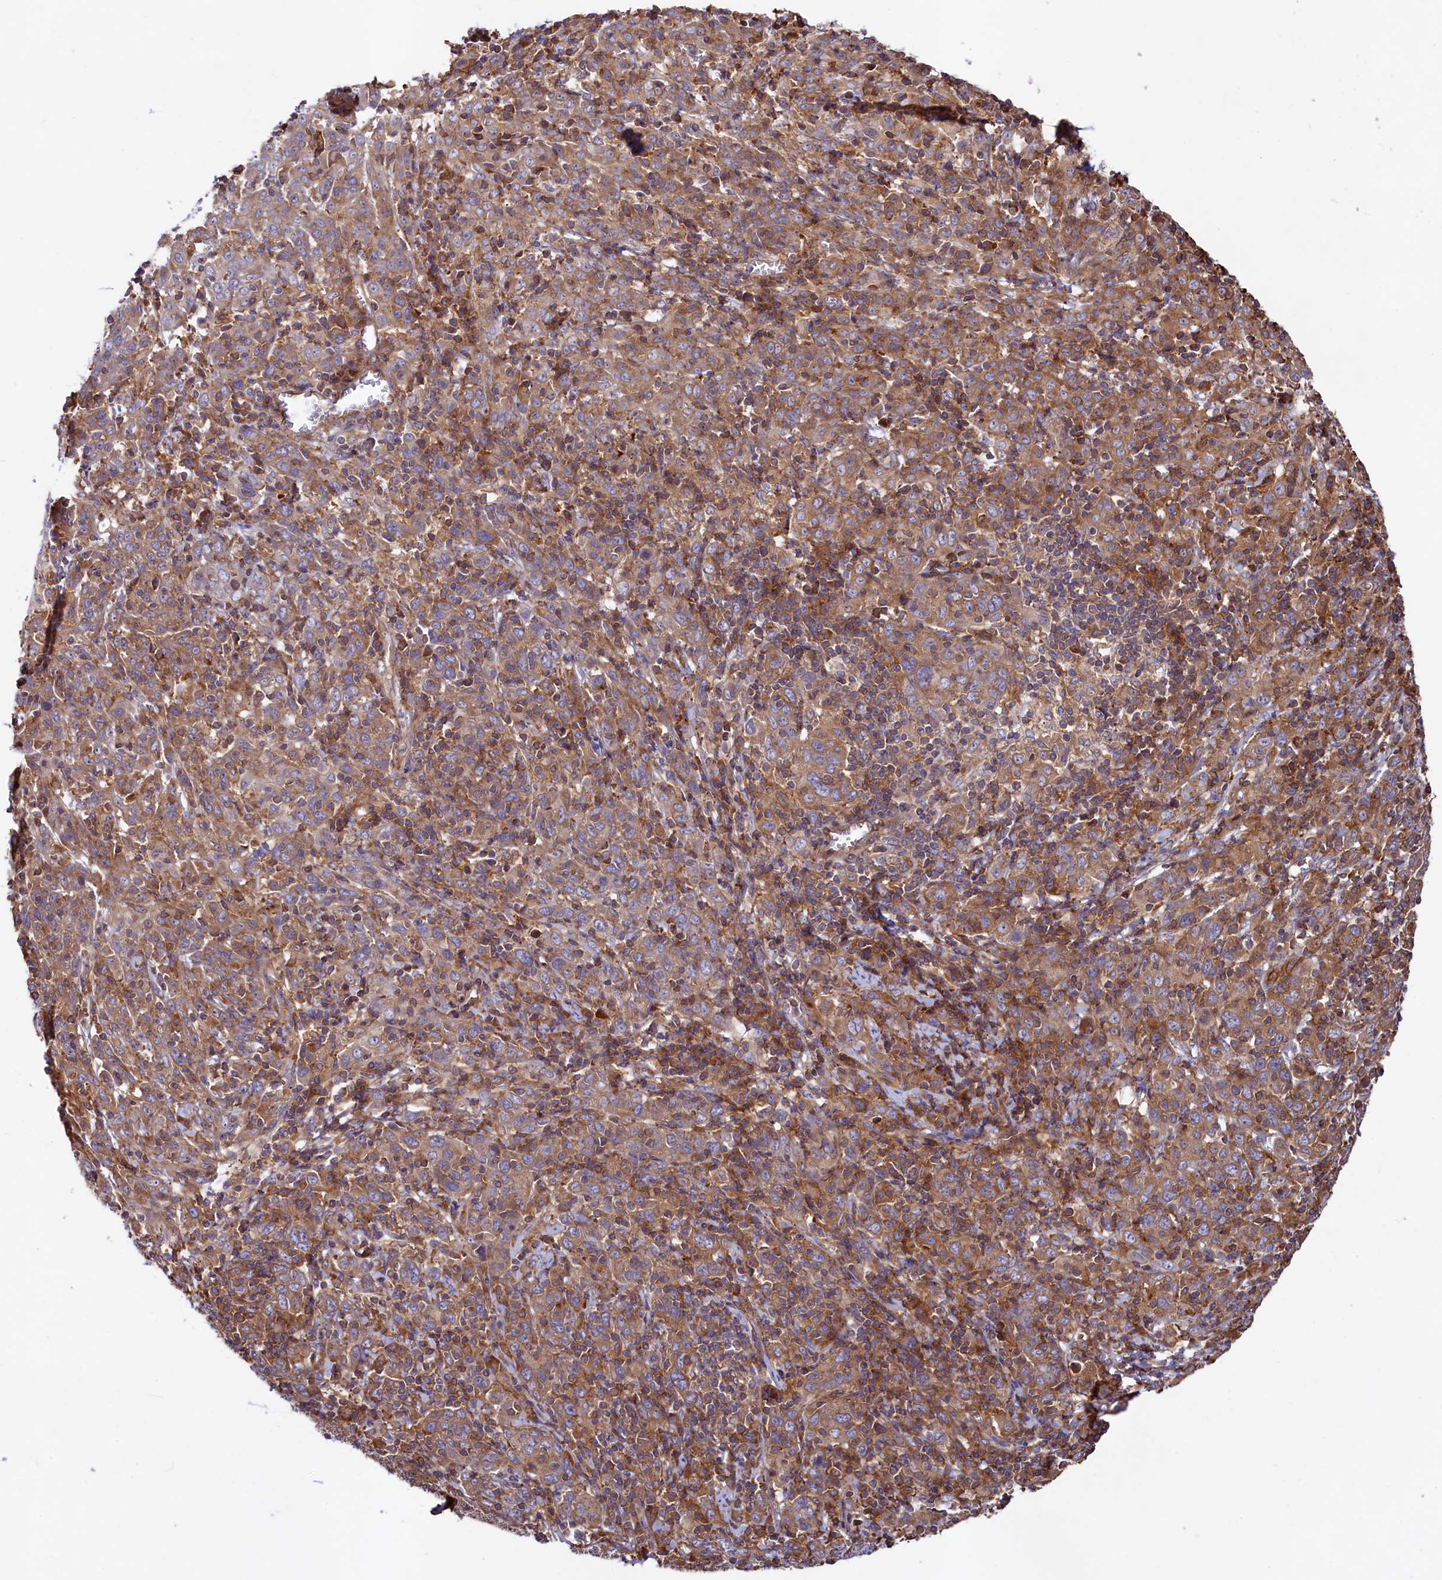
{"staining": {"intensity": "moderate", "quantity": ">75%", "location": "cytoplasmic/membranous"}, "tissue": "cervical cancer", "cell_type": "Tumor cells", "image_type": "cancer", "snomed": [{"axis": "morphology", "description": "Squamous cell carcinoma, NOS"}, {"axis": "topography", "description": "Cervix"}], "caption": "Immunohistochemistry of cervical cancer reveals medium levels of moderate cytoplasmic/membranous staining in approximately >75% of tumor cells.", "gene": "KLHDC4", "patient": {"sex": "female", "age": 67}}